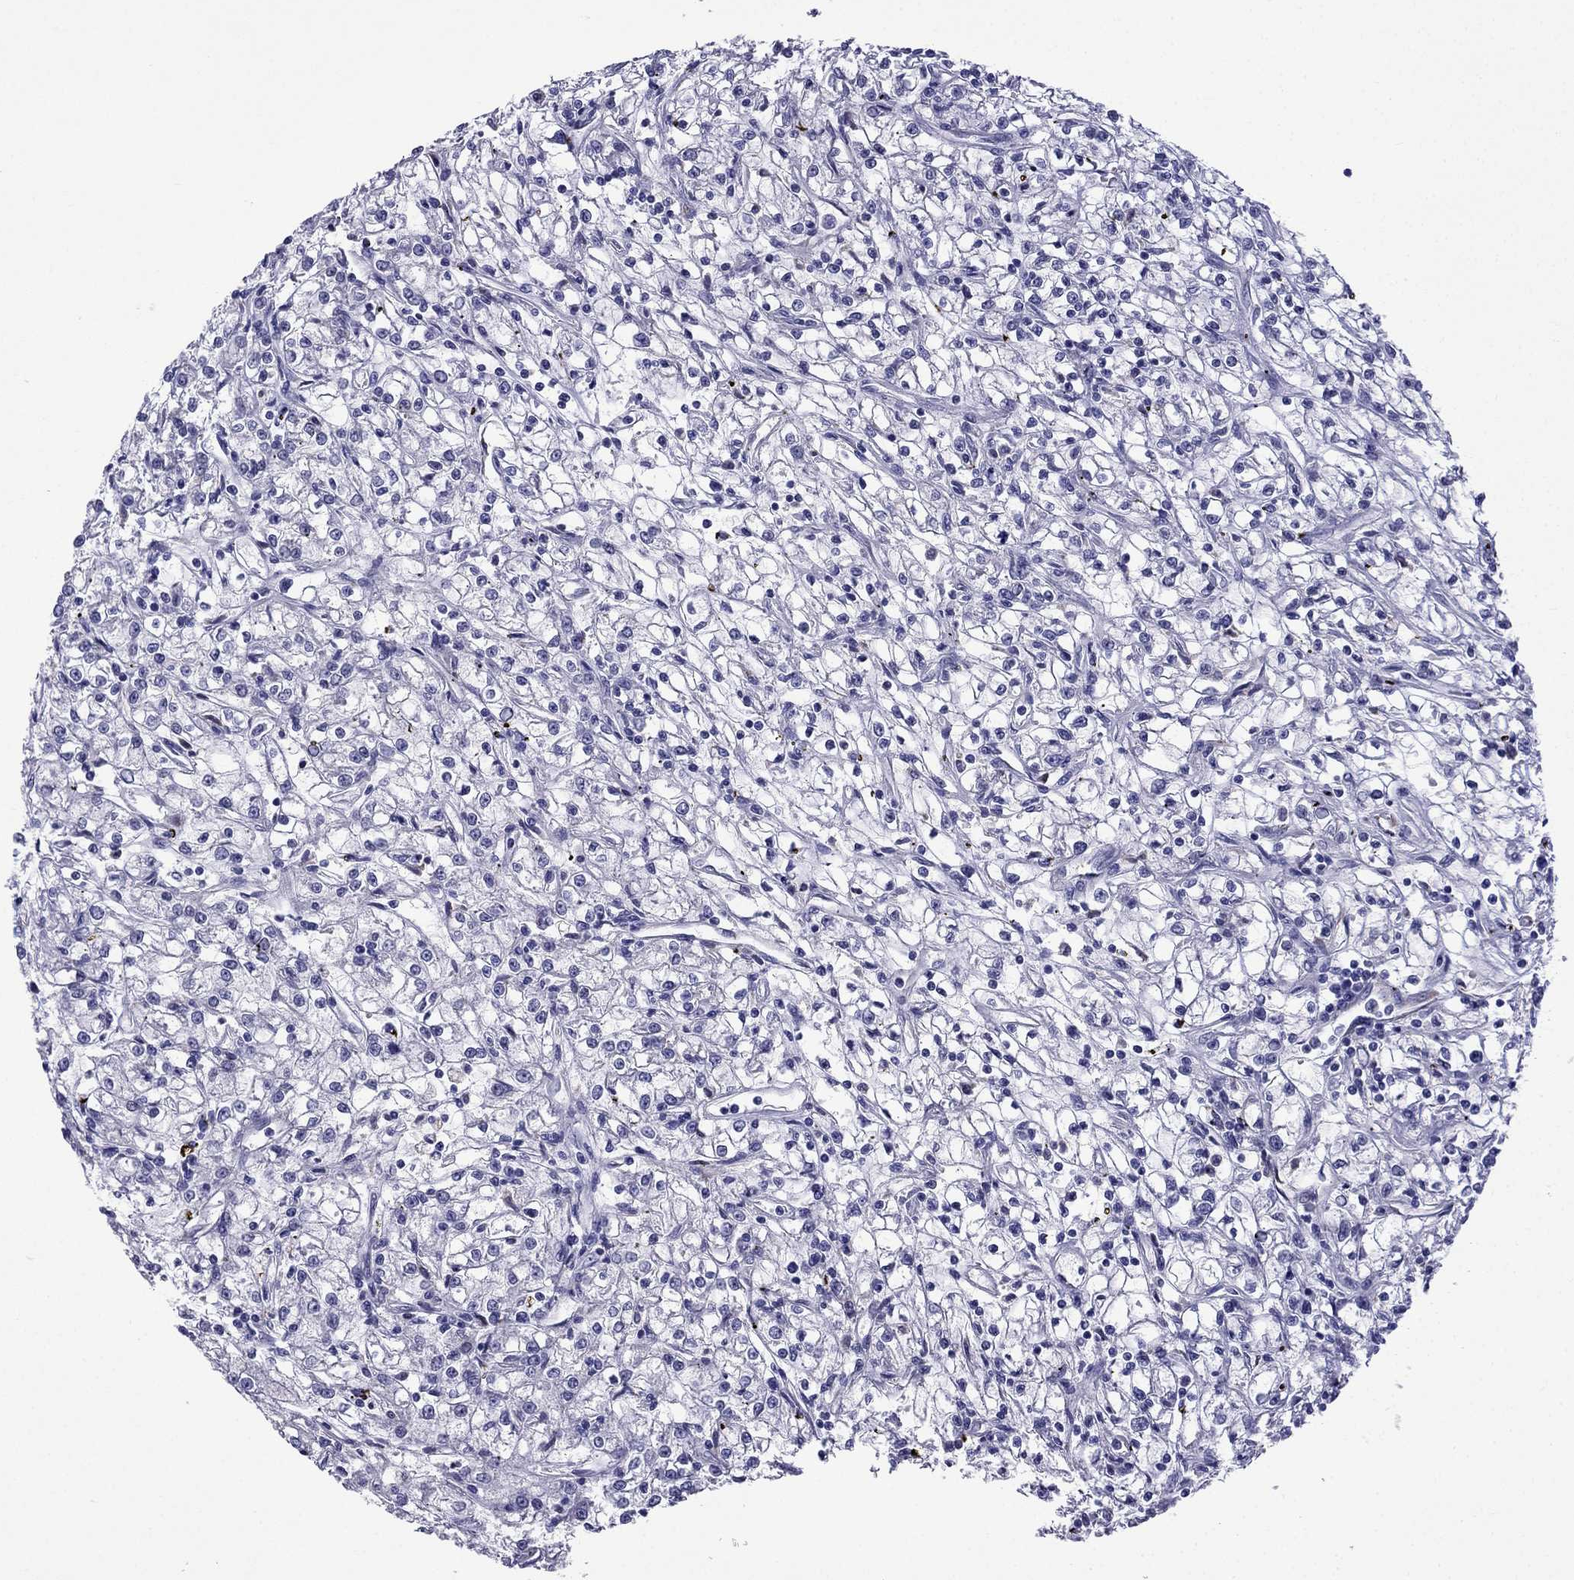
{"staining": {"intensity": "negative", "quantity": "none", "location": "none"}, "tissue": "renal cancer", "cell_type": "Tumor cells", "image_type": "cancer", "snomed": [{"axis": "morphology", "description": "Adenocarcinoma, NOS"}, {"axis": "topography", "description": "Kidney"}], "caption": "Image shows no significant protein expression in tumor cells of renal cancer. (Brightfield microscopy of DAB (3,3'-diaminobenzidine) immunohistochemistry at high magnification).", "gene": "GNAL", "patient": {"sex": "female", "age": 59}}